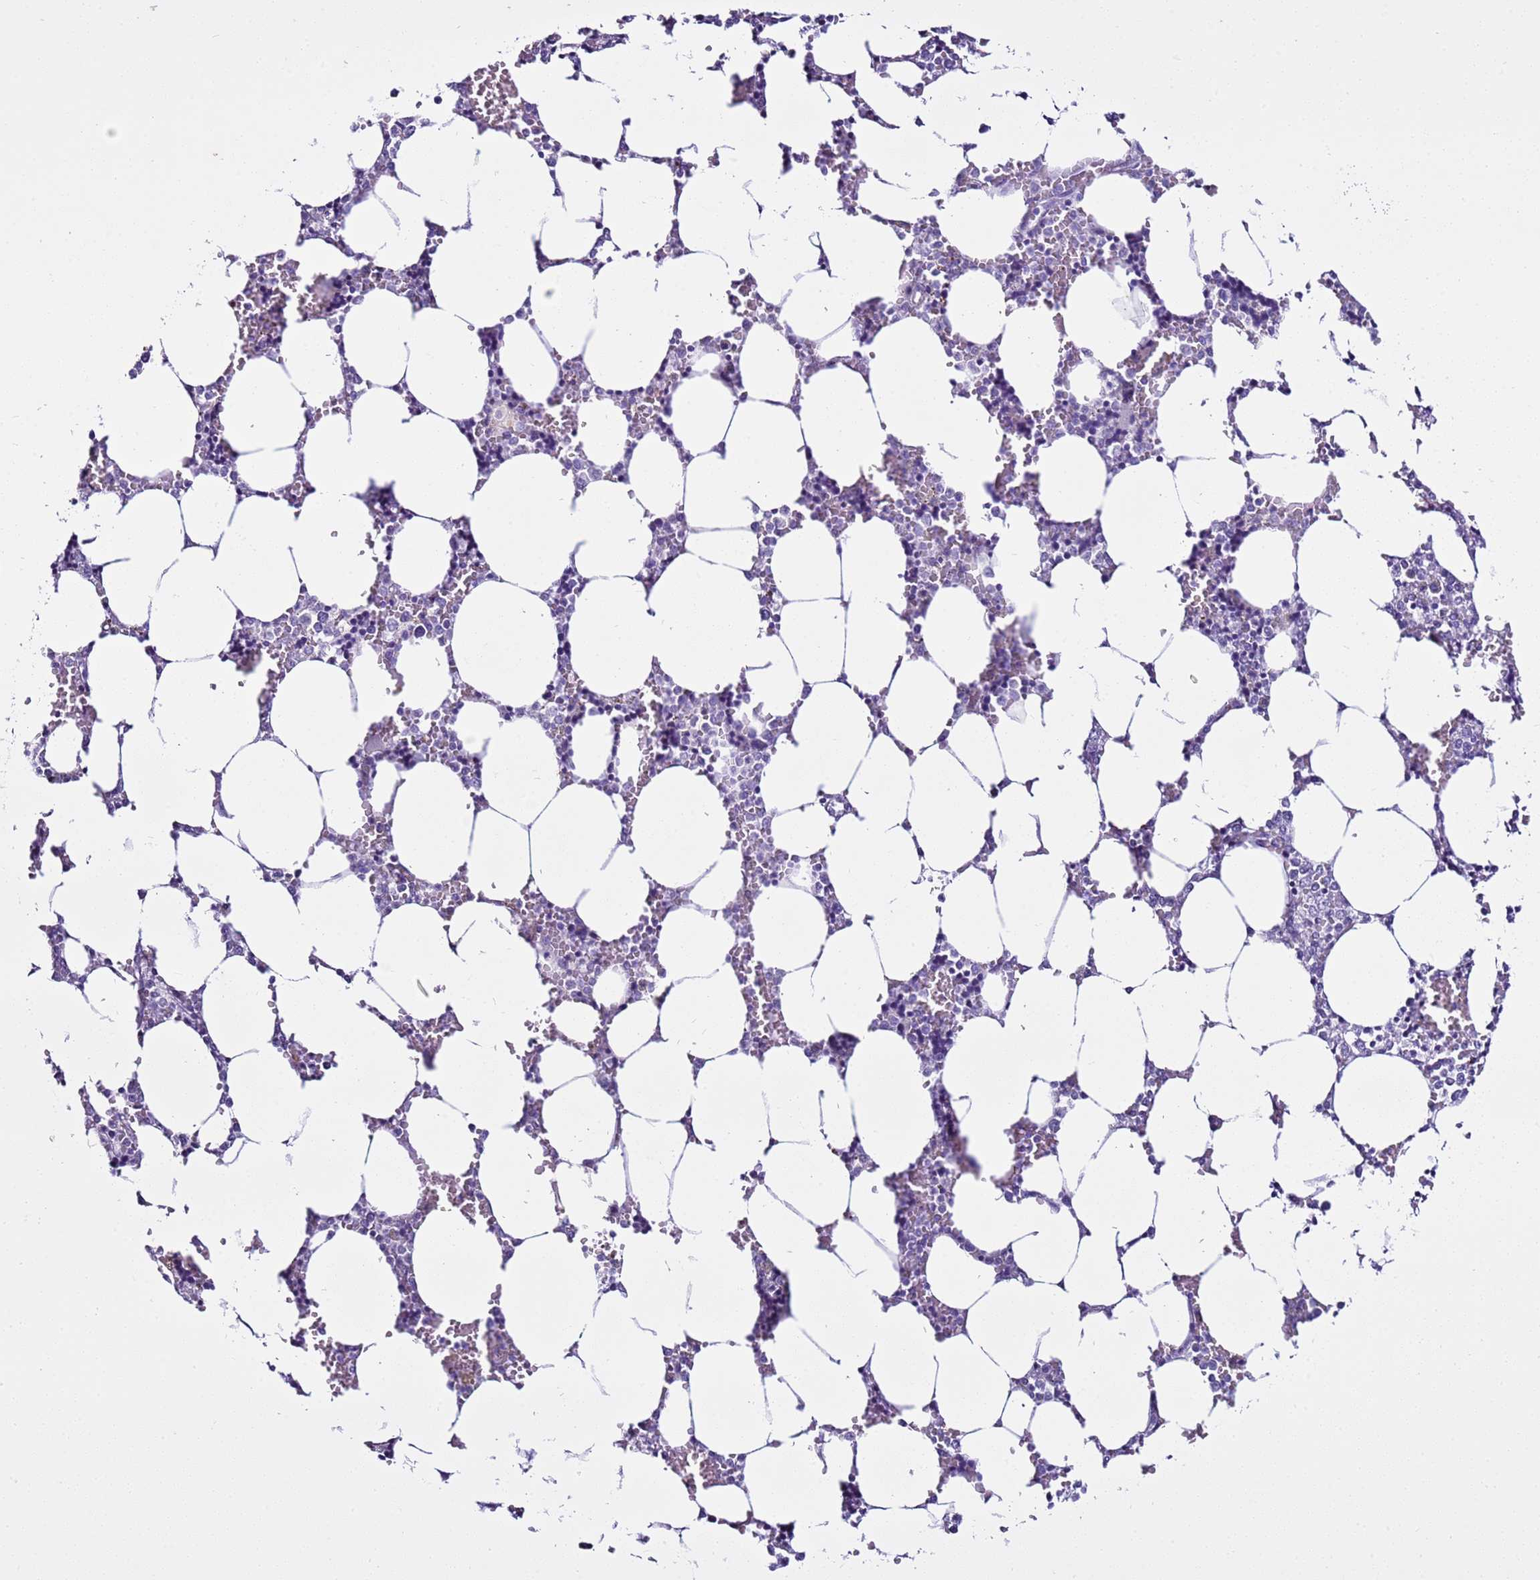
{"staining": {"intensity": "negative", "quantity": "none", "location": "none"}, "tissue": "bone marrow", "cell_type": "Hematopoietic cells", "image_type": "normal", "snomed": [{"axis": "morphology", "description": "Normal tissue, NOS"}, {"axis": "topography", "description": "Bone marrow"}], "caption": "High power microscopy histopathology image of an IHC histopathology image of benign bone marrow, revealing no significant positivity in hematopoietic cells.", "gene": "LCMT1", "patient": {"sex": "male", "age": 64}}